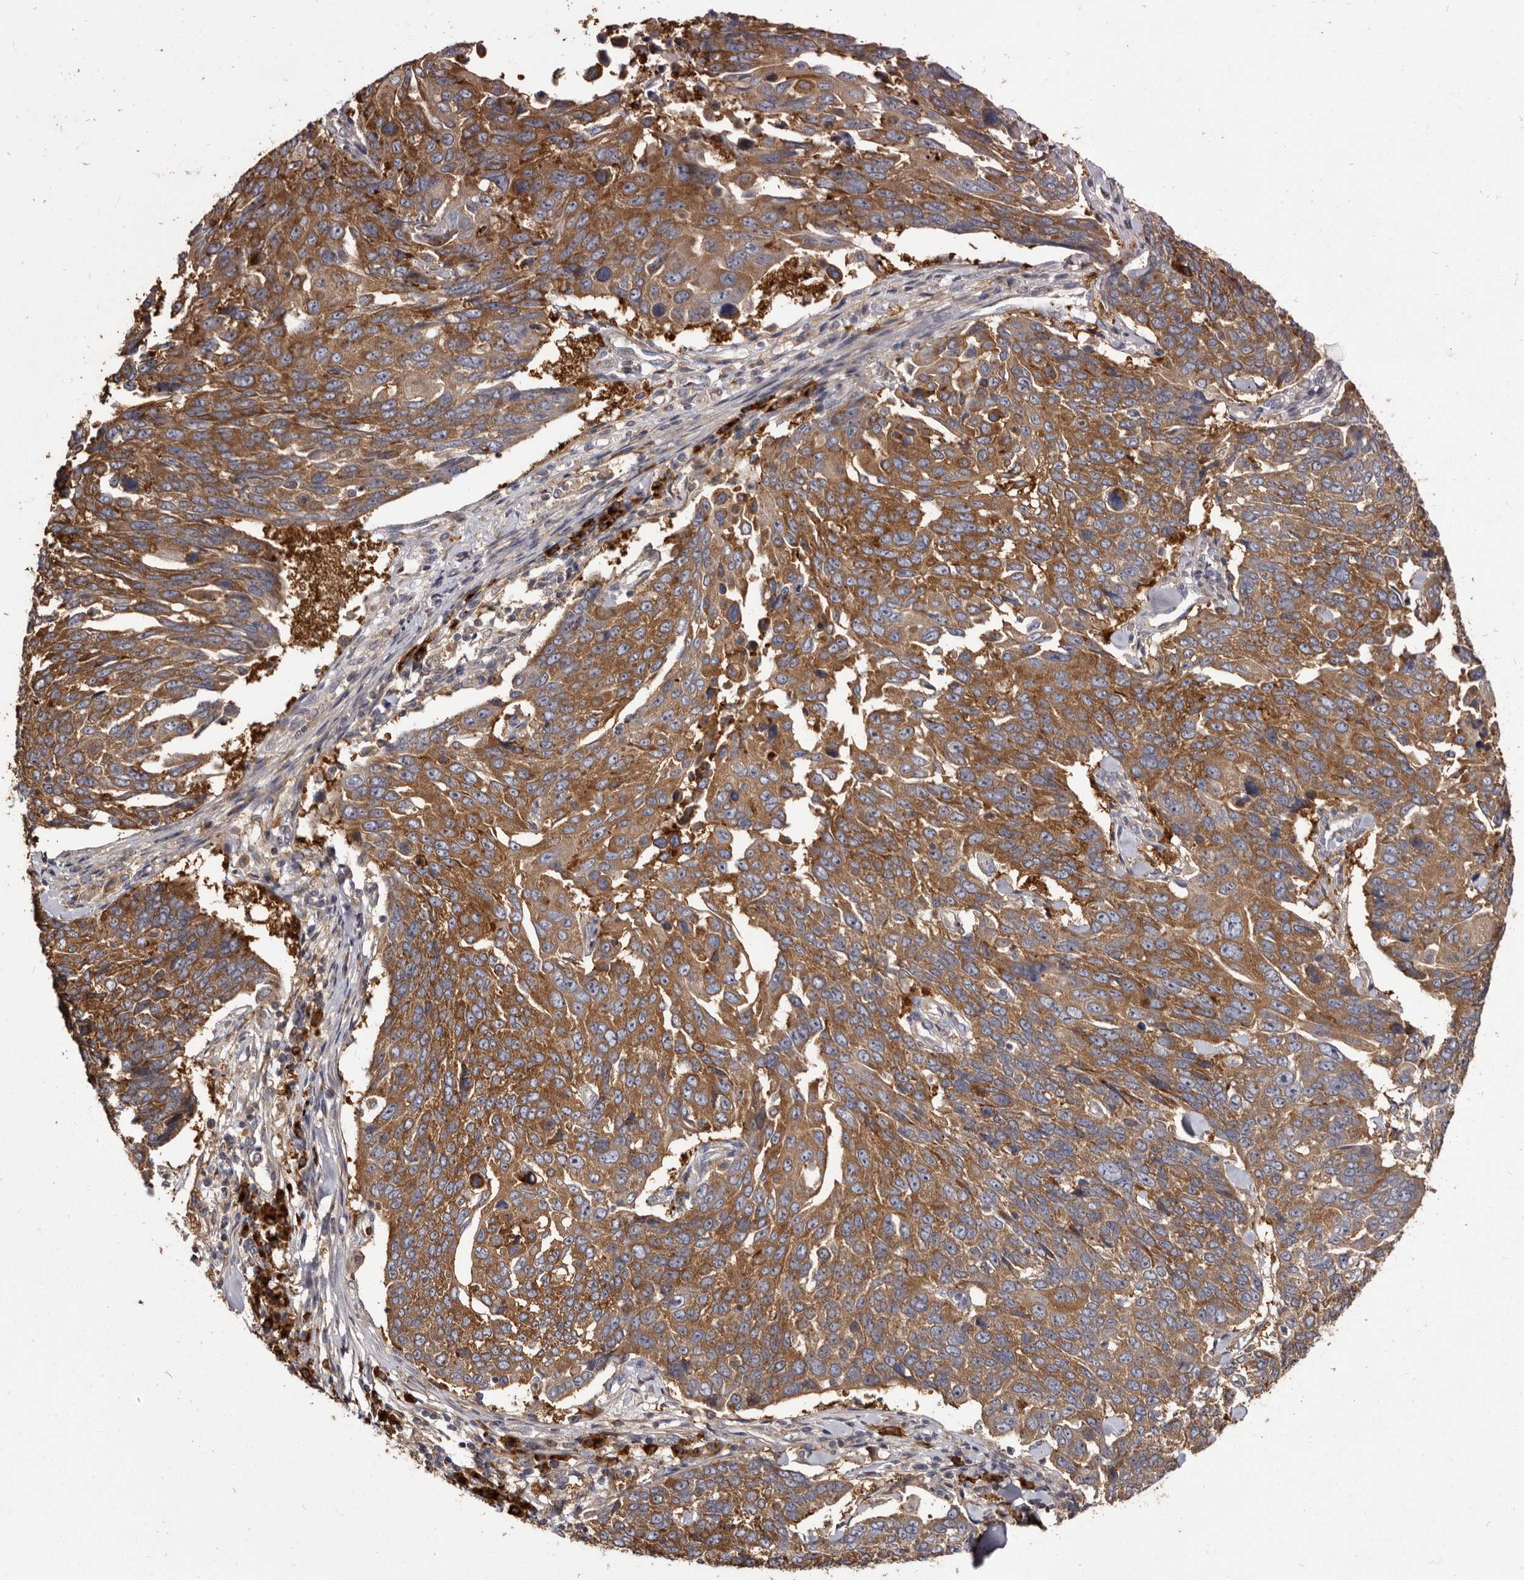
{"staining": {"intensity": "moderate", "quantity": ">75%", "location": "cytoplasmic/membranous"}, "tissue": "lung cancer", "cell_type": "Tumor cells", "image_type": "cancer", "snomed": [{"axis": "morphology", "description": "Squamous cell carcinoma, NOS"}, {"axis": "topography", "description": "Lung"}], "caption": "A brown stain shows moderate cytoplasmic/membranous expression of a protein in human lung squamous cell carcinoma tumor cells.", "gene": "TPD52", "patient": {"sex": "male", "age": 66}}